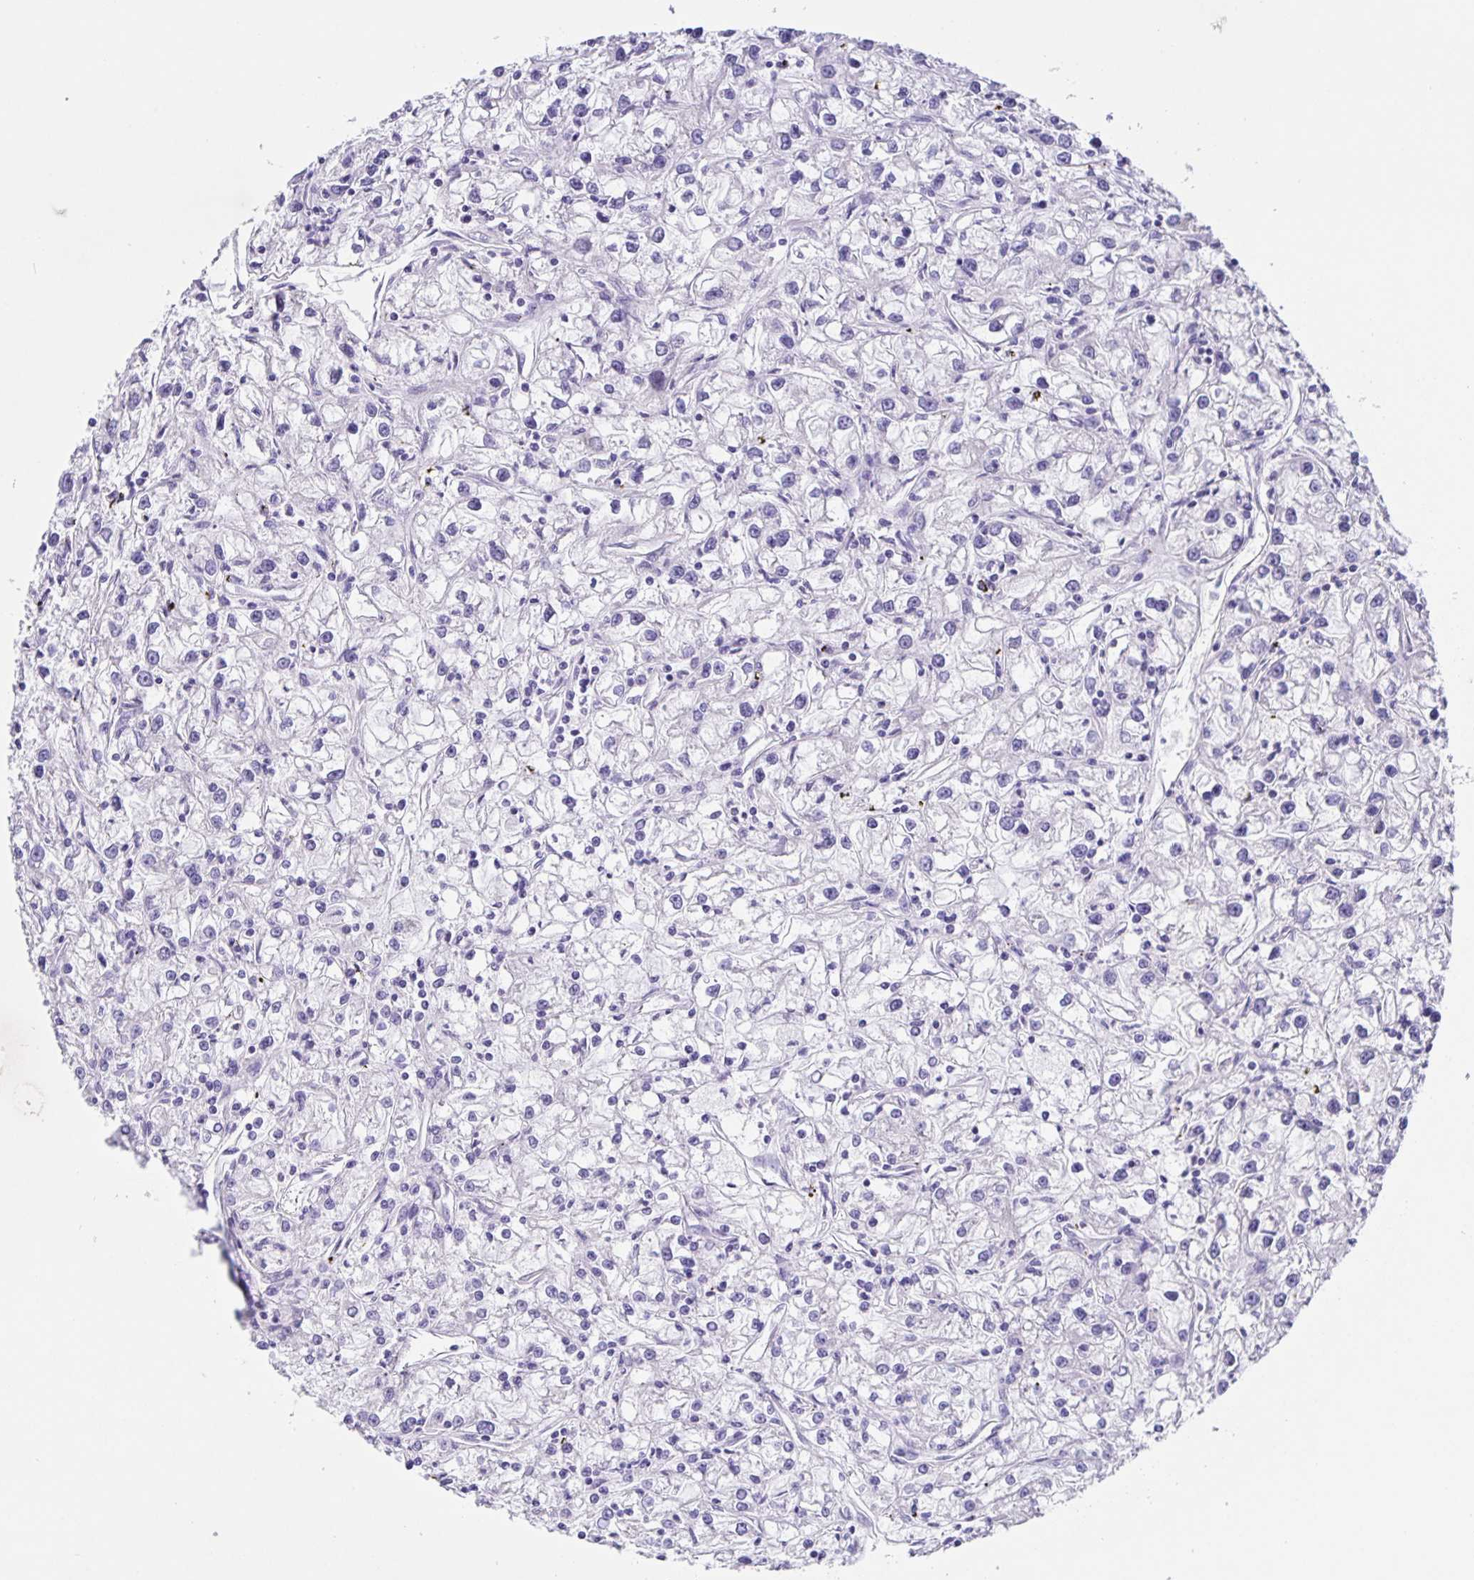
{"staining": {"intensity": "negative", "quantity": "none", "location": "none"}, "tissue": "renal cancer", "cell_type": "Tumor cells", "image_type": "cancer", "snomed": [{"axis": "morphology", "description": "Adenocarcinoma, NOS"}, {"axis": "topography", "description": "Kidney"}], "caption": "High magnification brightfield microscopy of renal cancer stained with DAB (brown) and counterstained with hematoxylin (blue): tumor cells show no significant staining.", "gene": "FOSL2", "patient": {"sex": "female", "age": 59}}